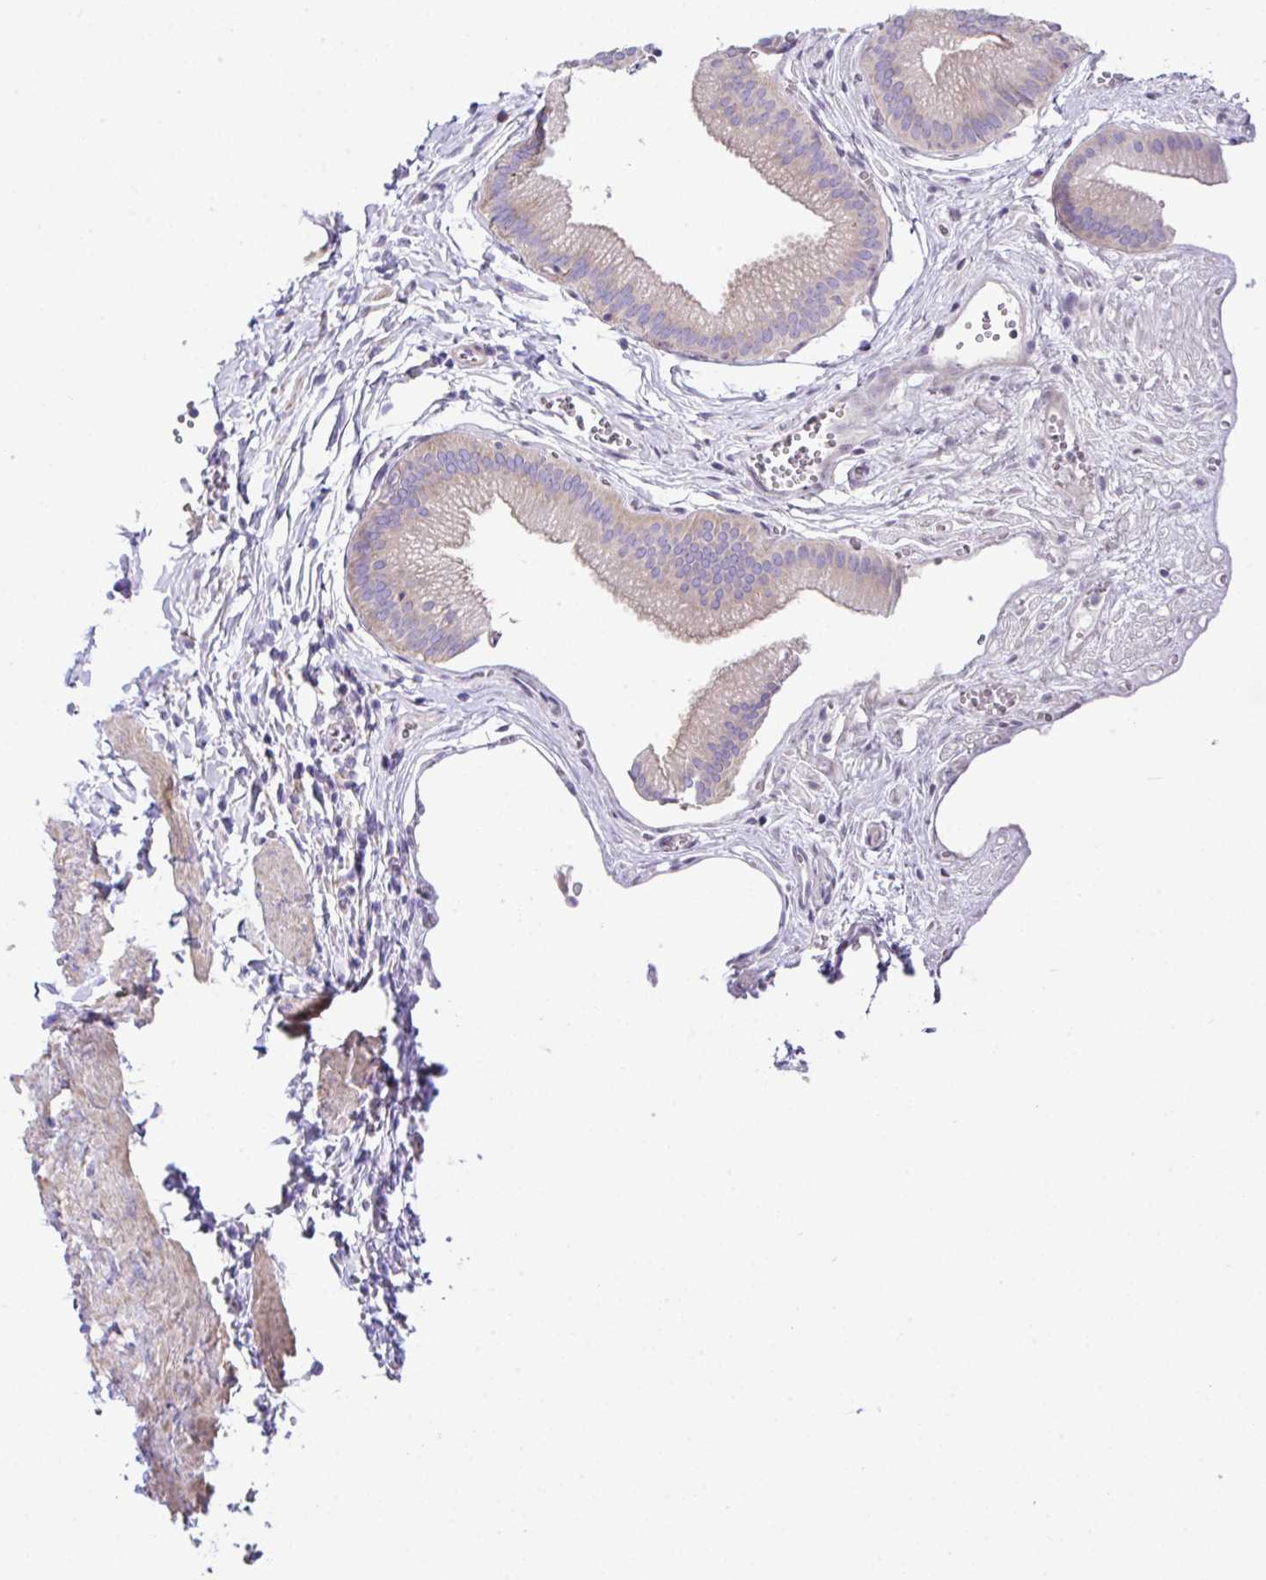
{"staining": {"intensity": "weak", "quantity": "<25%", "location": "cytoplasmic/membranous"}, "tissue": "gallbladder", "cell_type": "Glandular cells", "image_type": "normal", "snomed": [{"axis": "morphology", "description": "Normal tissue, NOS"}, {"axis": "topography", "description": "Gallbladder"}, {"axis": "topography", "description": "Peripheral nerve tissue"}], "caption": "The image demonstrates no staining of glandular cells in normal gallbladder. (Stains: DAB (3,3'-diaminobenzidine) immunohistochemistry (IHC) with hematoxylin counter stain, Microscopy: brightfield microscopy at high magnification).", "gene": "OR4P4", "patient": {"sex": "male", "age": 17}}